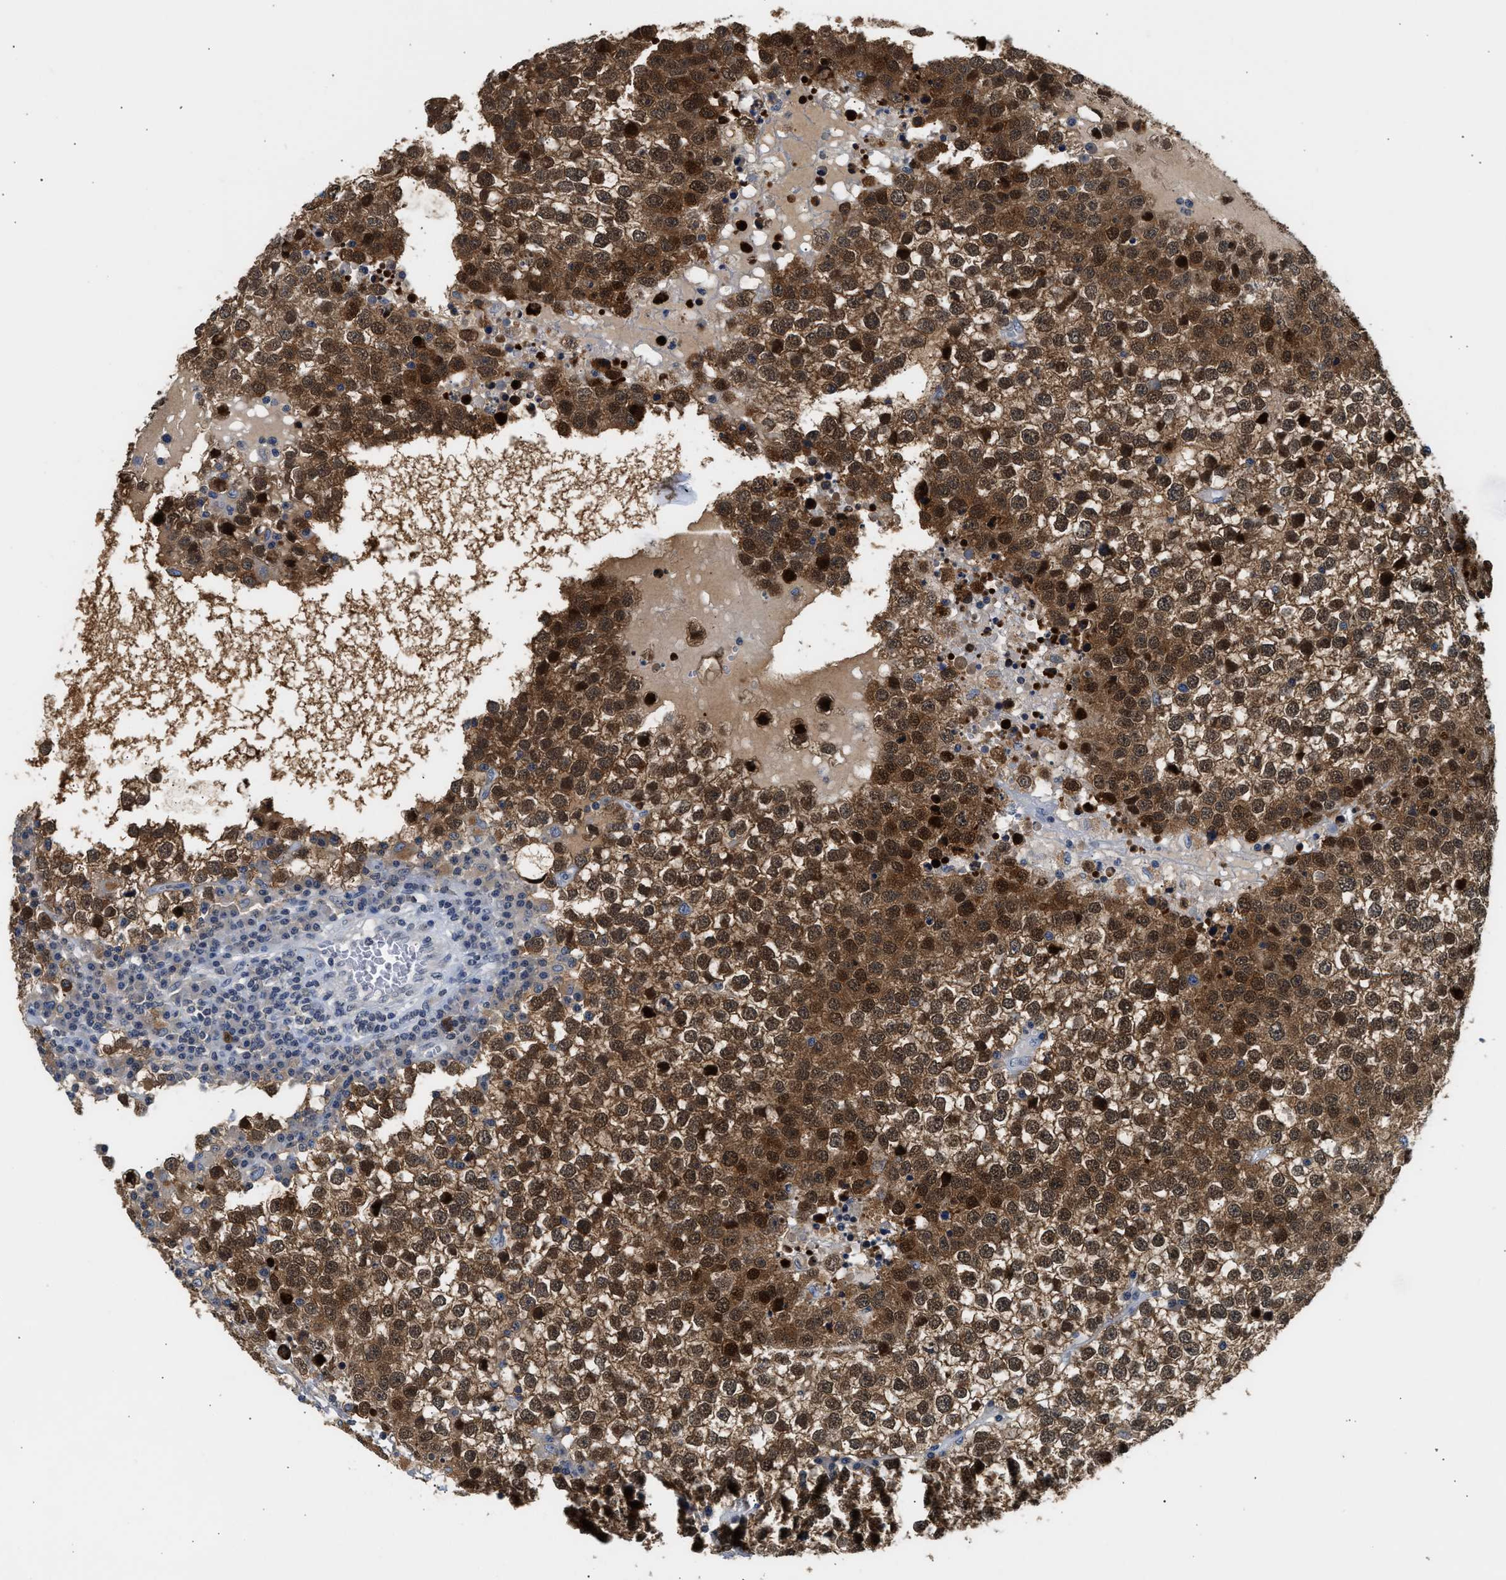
{"staining": {"intensity": "strong", "quantity": "25%-75%", "location": "cytoplasmic/membranous,nuclear"}, "tissue": "testis cancer", "cell_type": "Tumor cells", "image_type": "cancer", "snomed": [{"axis": "morphology", "description": "Seminoma, NOS"}, {"axis": "topography", "description": "Testis"}], "caption": "Human seminoma (testis) stained with a protein marker shows strong staining in tumor cells.", "gene": "PPM1L", "patient": {"sex": "male", "age": 65}}